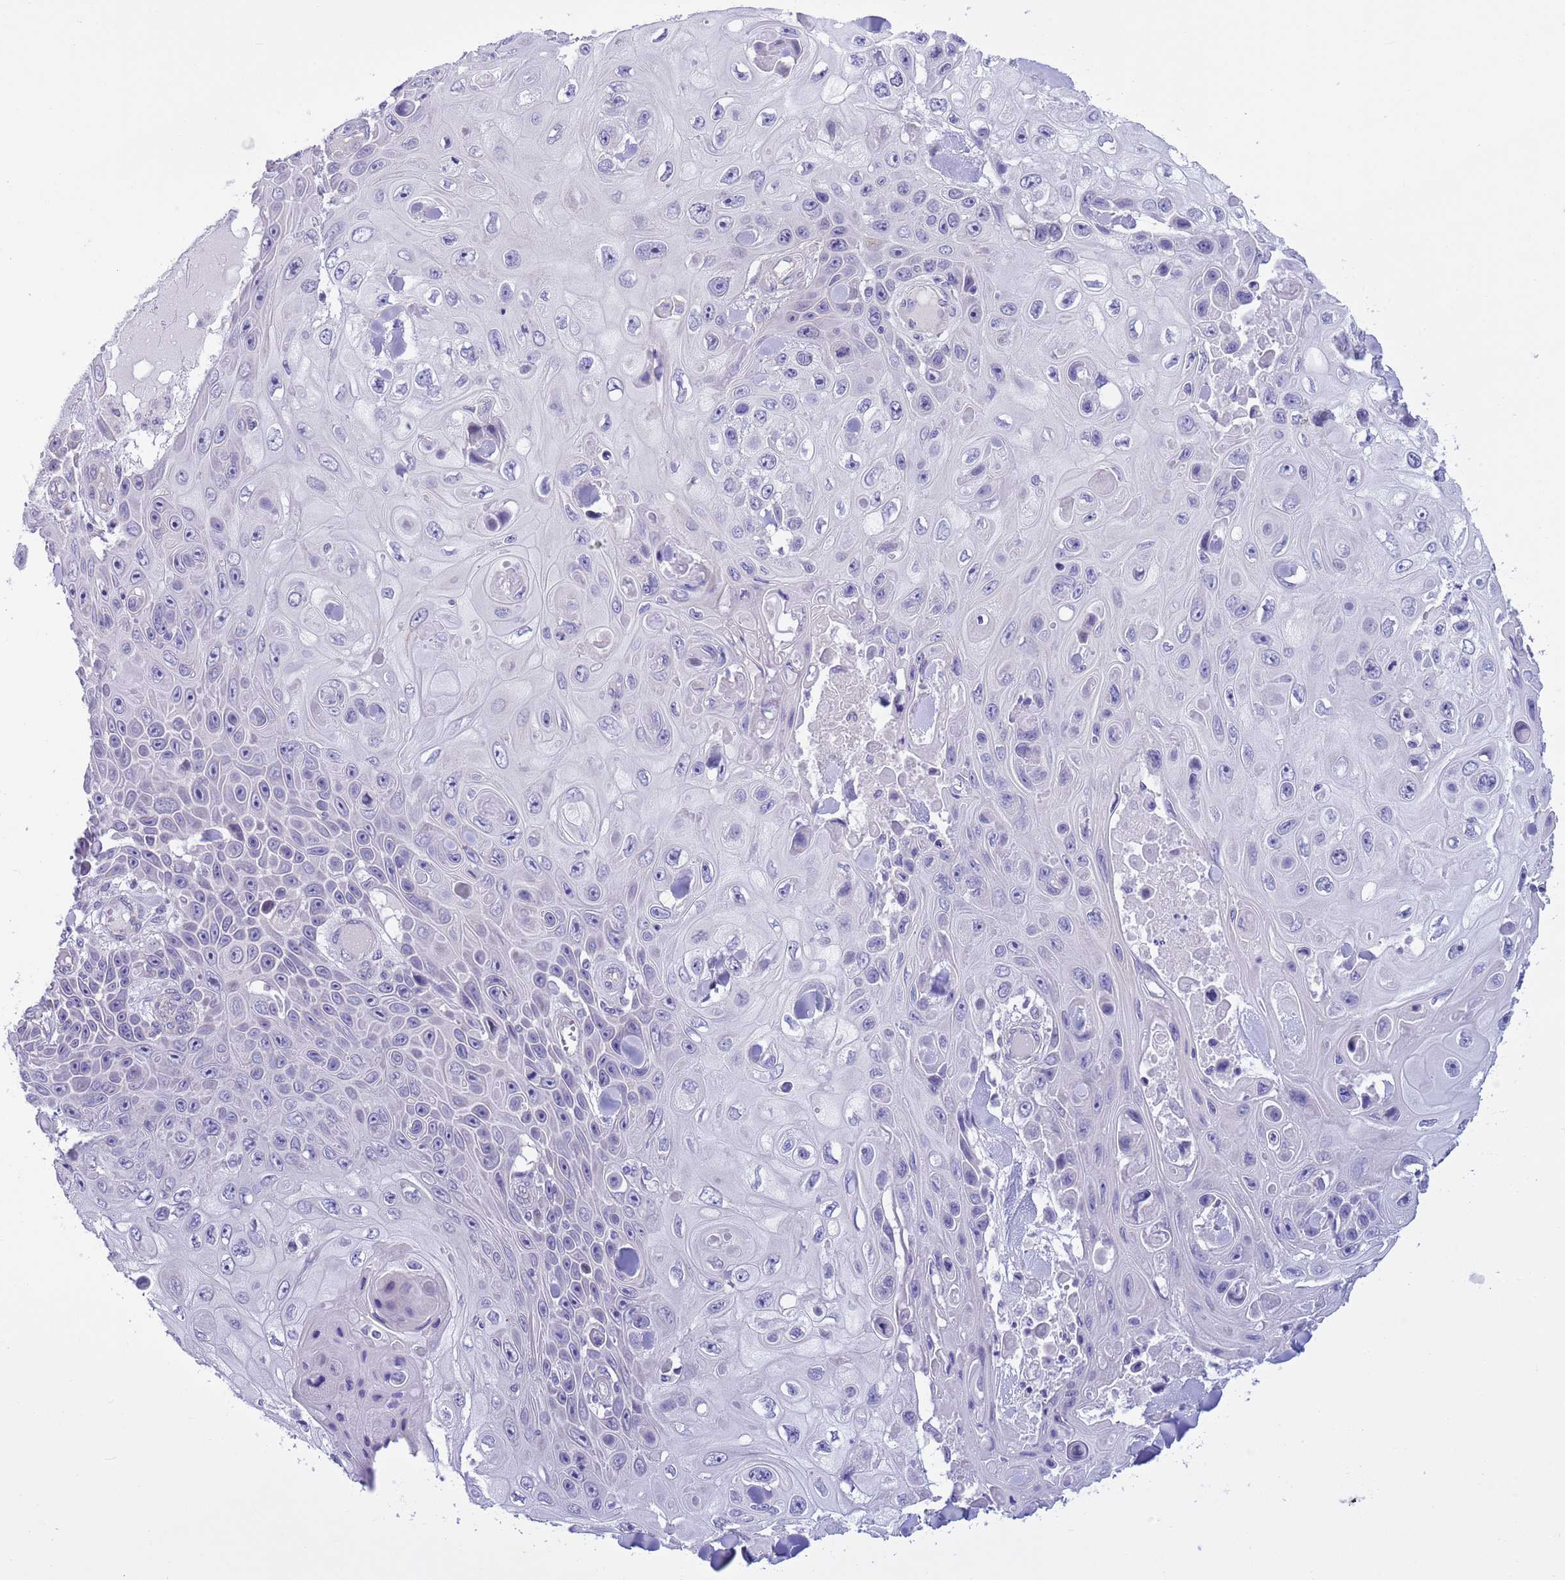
{"staining": {"intensity": "negative", "quantity": "none", "location": "none"}, "tissue": "skin cancer", "cell_type": "Tumor cells", "image_type": "cancer", "snomed": [{"axis": "morphology", "description": "Squamous cell carcinoma, NOS"}, {"axis": "topography", "description": "Skin"}], "caption": "Immunohistochemistry (IHC) of human skin cancer exhibits no staining in tumor cells. (Stains: DAB (3,3'-diaminobenzidine) immunohistochemistry (IHC) with hematoxylin counter stain, Microscopy: brightfield microscopy at high magnification).", "gene": "NET1", "patient": {"sex": "male", "age": 82}}